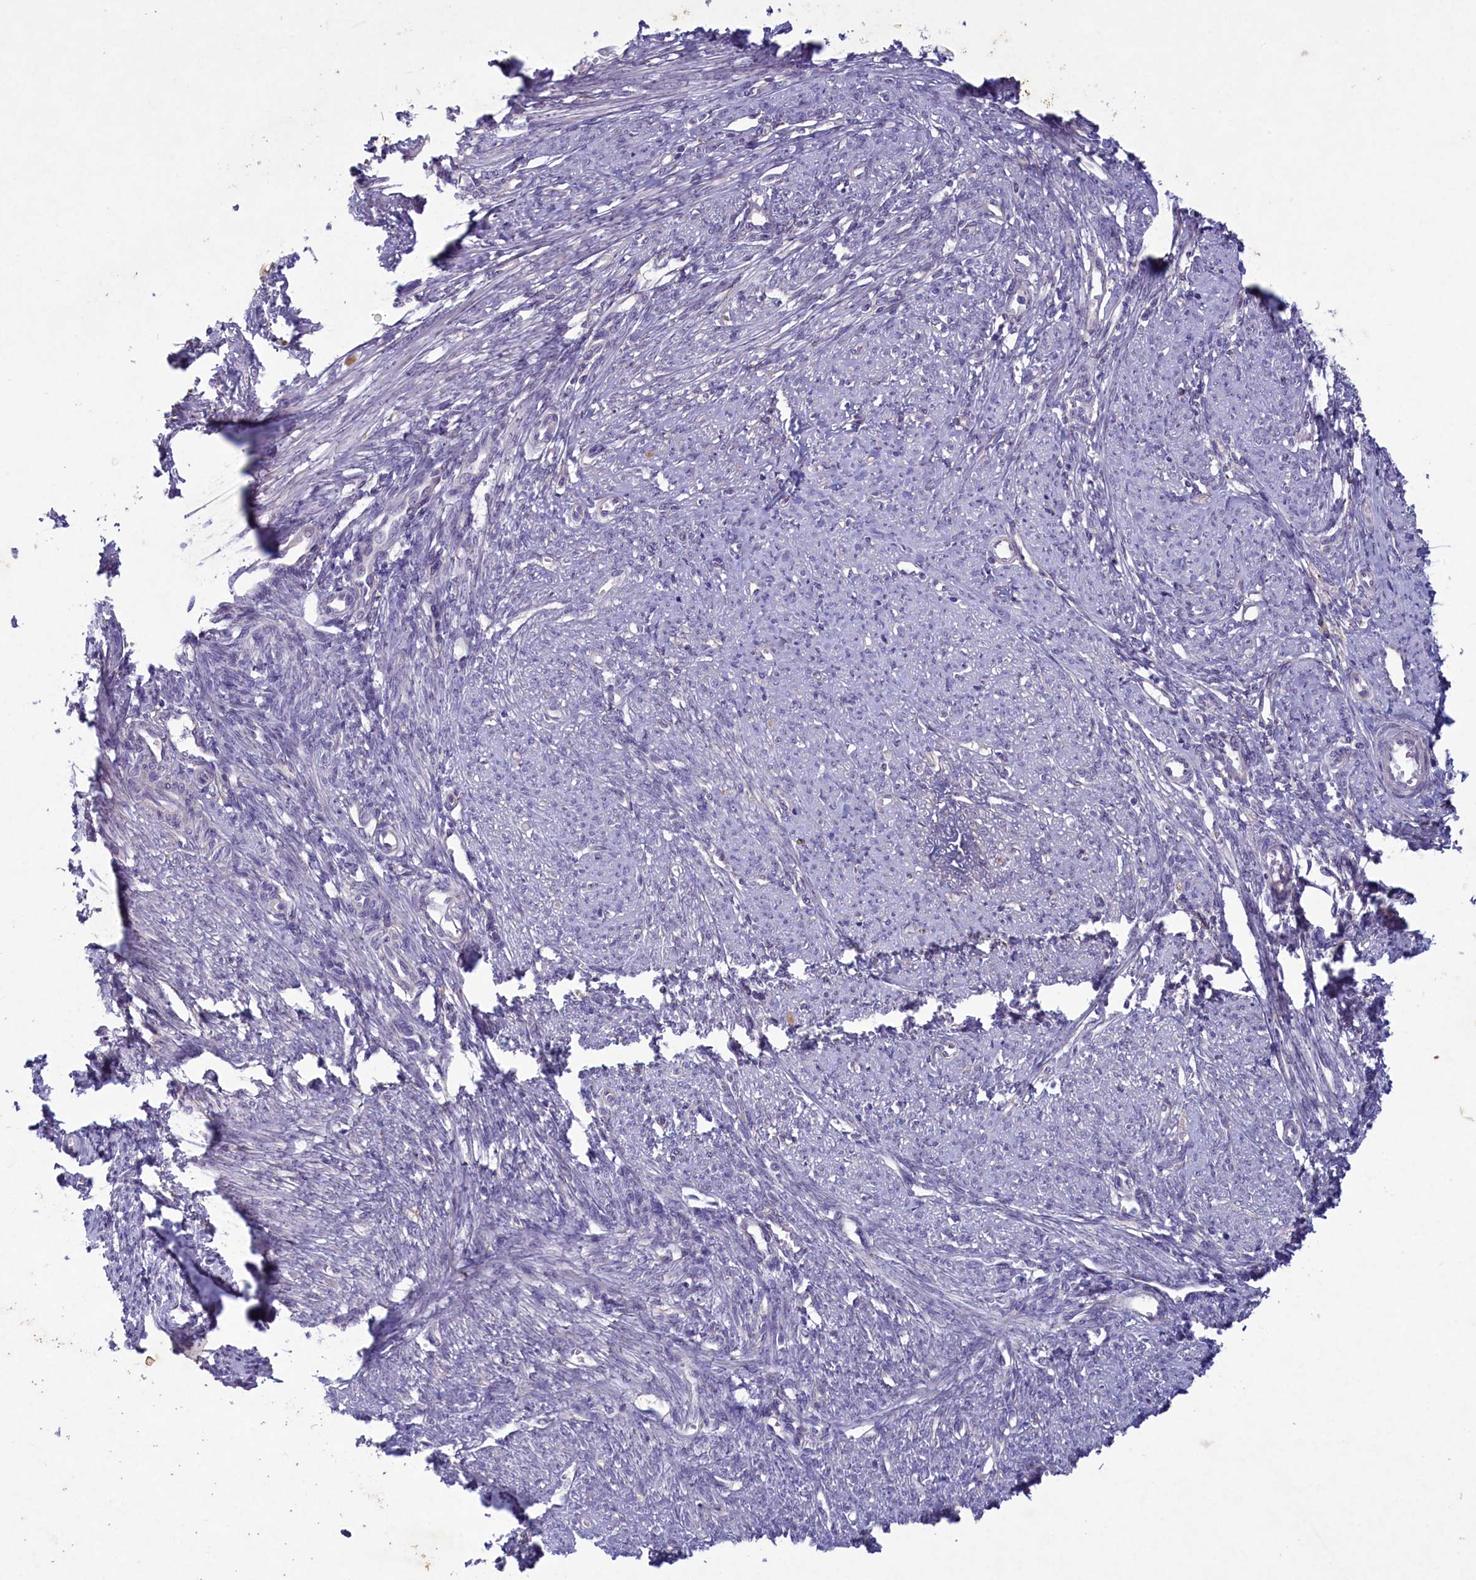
{"staining": {"intensity": "negative", "quantity": "none", "location": "none"}, "tissue": "smooth muscle", "cell_type": "Smooth muscle cells", "image_type": "normal", "snomed": [{"axis": "morphology", "description": "Normal tissue, NOS"}, {"axis": "topography", "description": "Smooth muscle"}, {"axis": "topography", "description": "Uterus"}], "caption": "An immunohistochemistry (IHC) photomicrograph of normal smooth muscle is shown. There is no staining in smooth muscle cells of smooth muscle.", "gene": "PLEKHG6", "patient": {"sex": "female", "age": 59}}